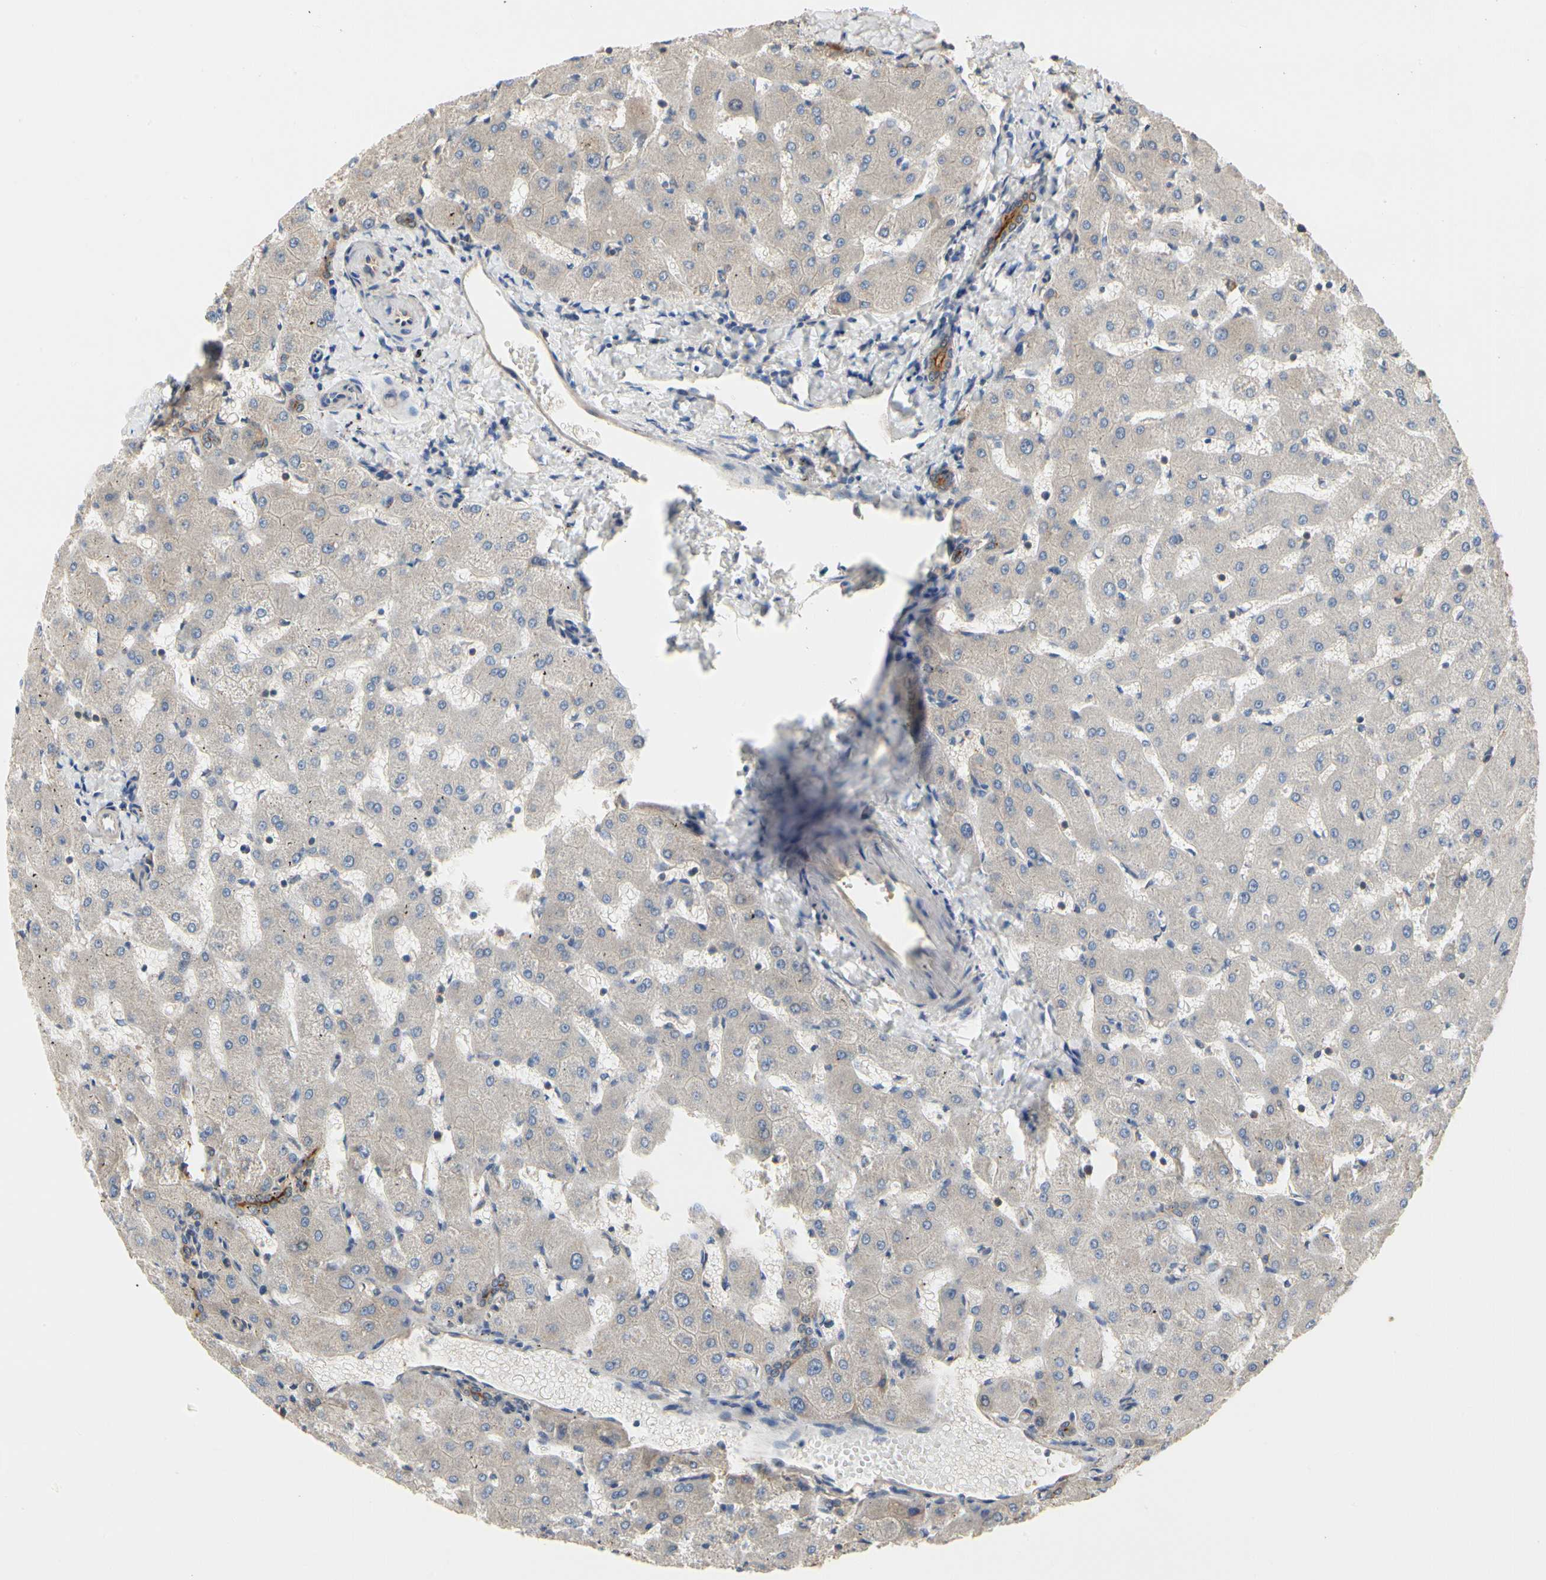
{"staining": {"intensity": "moderate", "quantity": "25%-75%", "location": "cytoplasmic/membranous"}, "tissue": "liver", "cell_type": "Cholangiocytes", "image_type": "normal", "snomed": [{"axis": "morphology", "description": "Normal tissue, NOS"}, {"axis": "topography", "description": "Liver"}], "caption": "This histopathology image demonstrates immunohistochemistry (IHC) staining of normal liver, with medium moderate cytoplasmic/membranous positivity in about 25%-75% of cholangiocytes.", "gene": "PDZK1", "patient": {"sex": "female", "age": 63}}